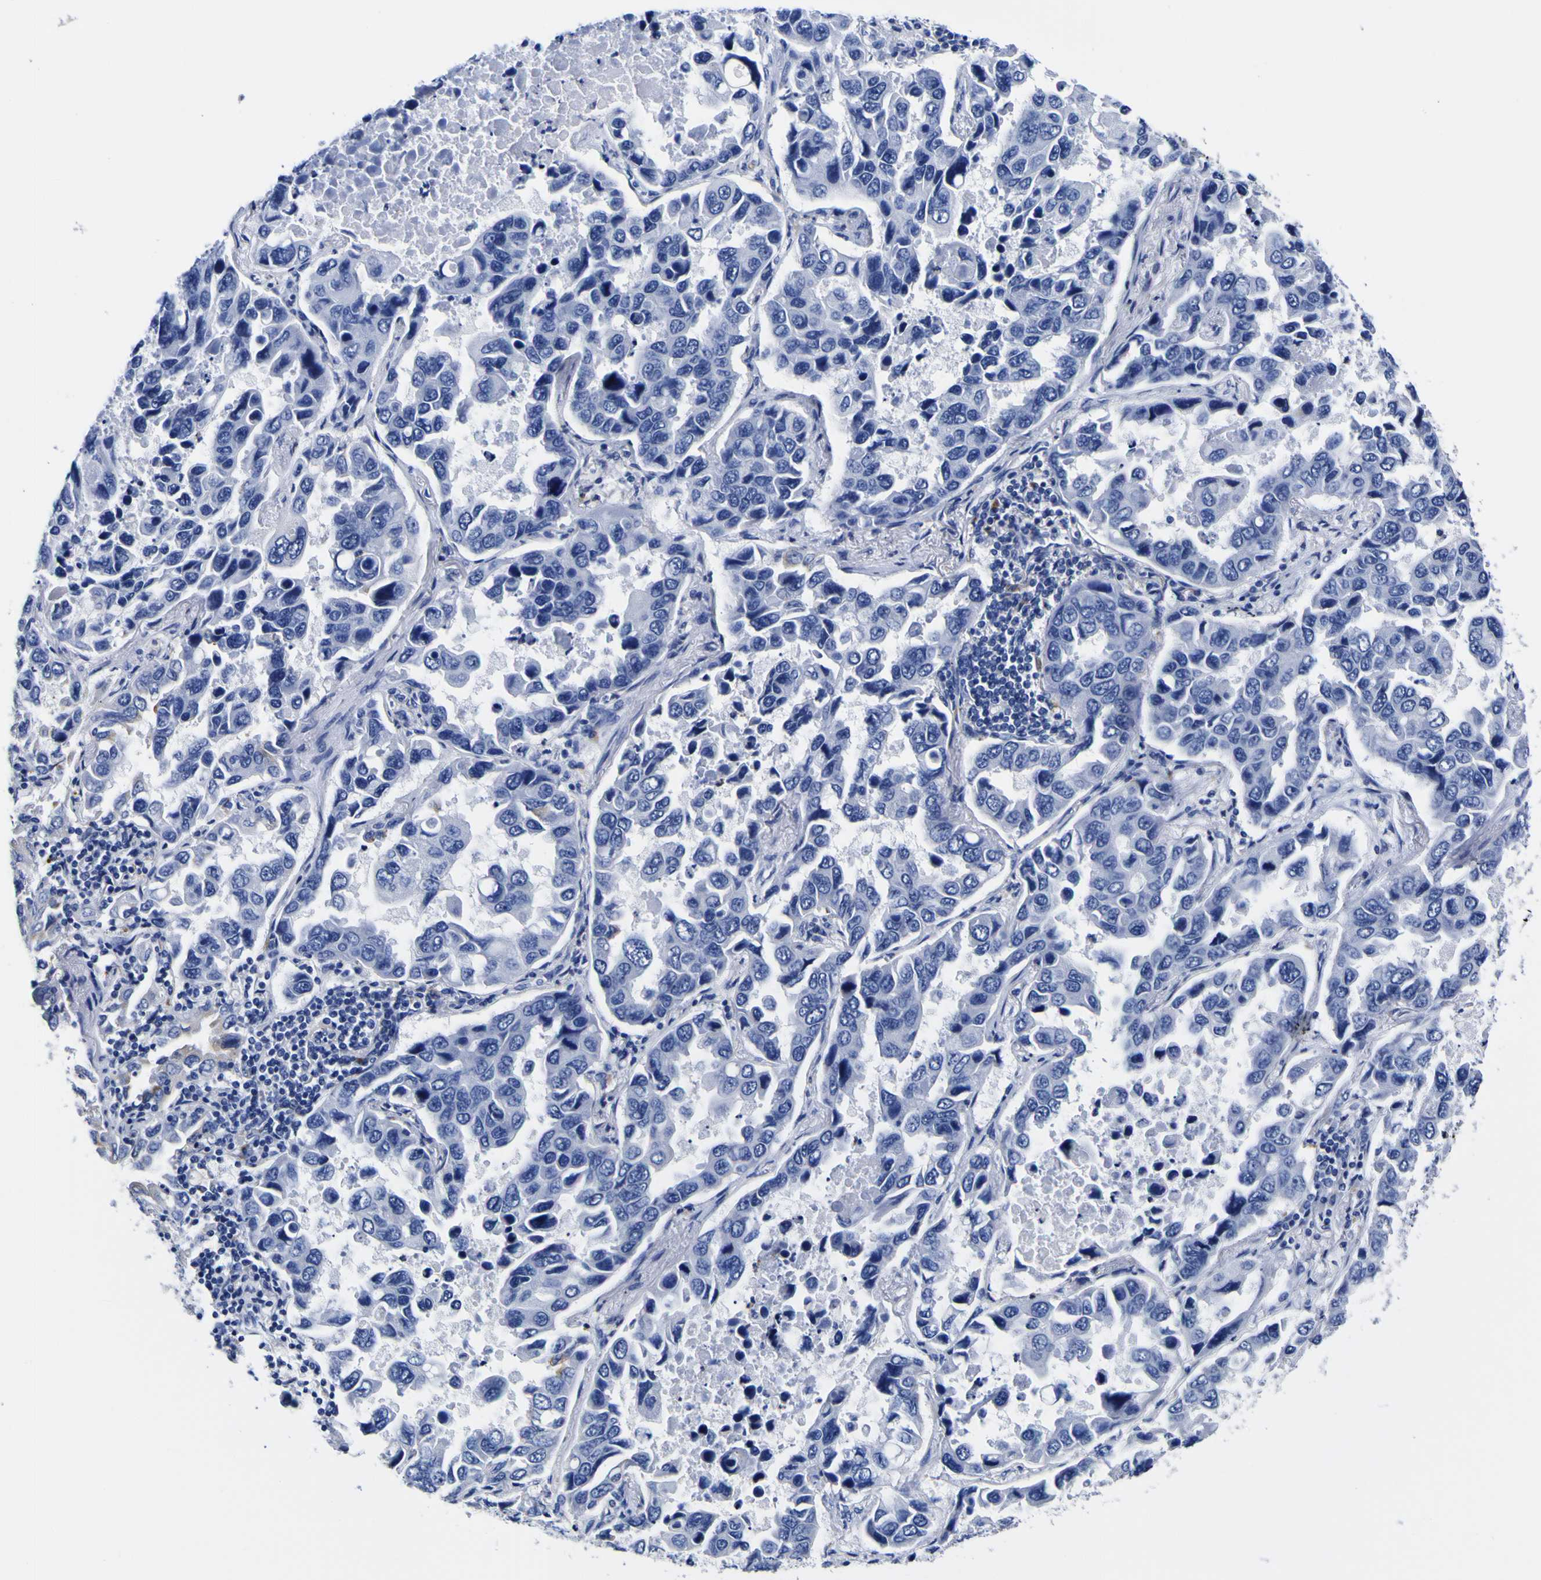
{"staining": {"intensity": "negative", "quantity": "none", "location": "none"}, "tissue": "lung cancer", "cell_type": "Tumor cells", "image_type": "cancer", "snomed": [{"axis": "morphology", "description": "Adenocarcinoma, NOS"}, {"axis": "topography", "description": "Lung"}], "caption": "Immunohistochemical staining of human adenocarcinoma (lung) reveals no significant expression in tumor cells. (DAB (3,3'-diaminobenzidine) immunohistochemistry (IHC) visualized using brightfield microscopy, high magnification).", "gene": "HLA-DQA1", "patient": {"sex": "male", "age": 64}}